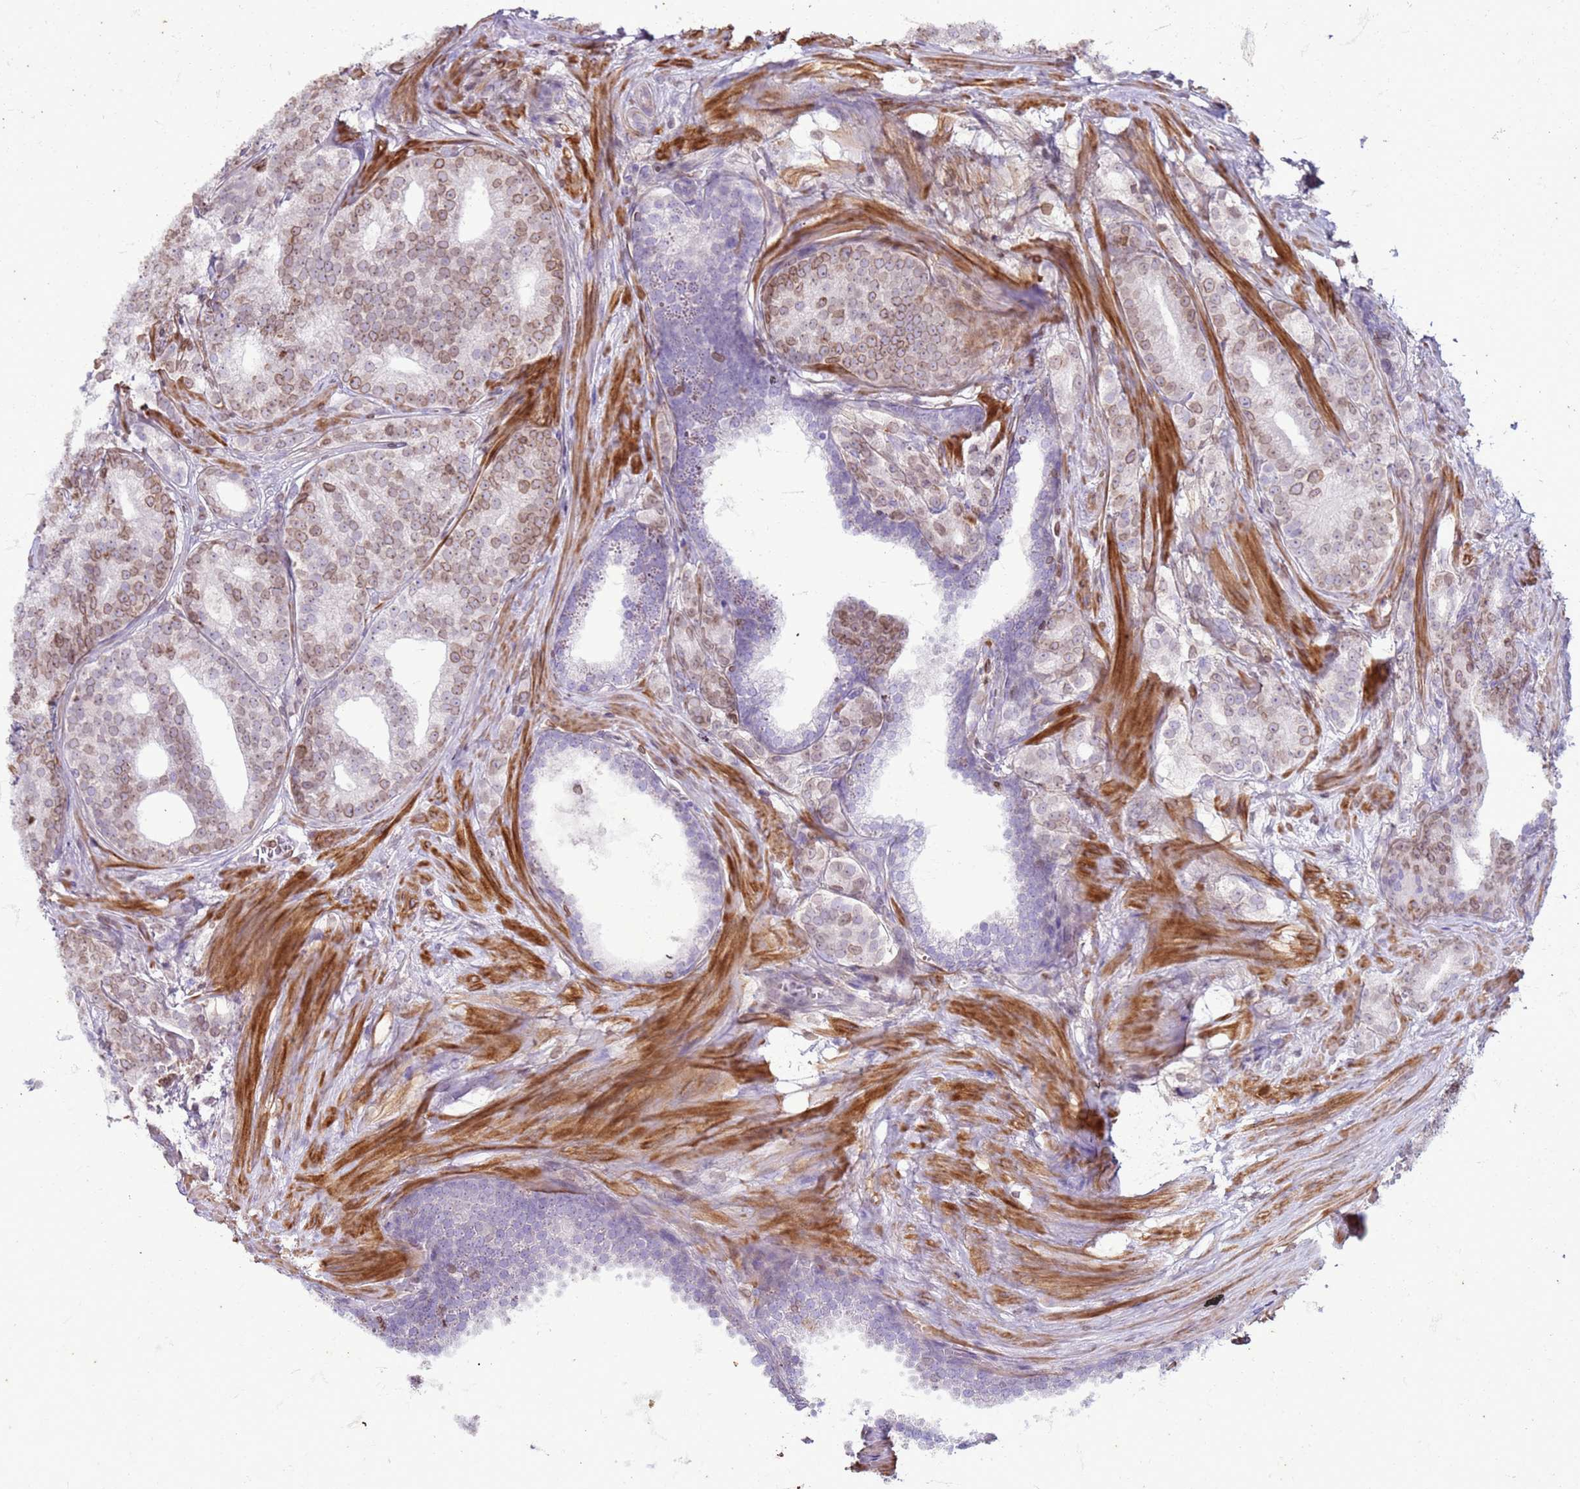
{"staining": {"intensity": "moderate", "quantity": "25%-75%", "location": "cytoplasmic/membranous,nuclear"}, "tissue": "prostate cancer", "cell_type": "Tumor cells", "image_type": "cancer", "snomed": [{"axis": "morphology", "description": "Adenocarcinoma, Low grade"}, {"axis": "topography", "description": "Prostate"}], "caption": "This photomicrograph demonstrates low-grade adenocarcinoma (prostate) stained with immunohistochemistry (IHC) to label a protein in brown. The cytoplasmic/membranous and nuclear of tumor cells show moderate positivity for the protein. Nuclei are counter-stained blue.", "gene": "METTL25B", "patient": {"sex": "male", "age": 71}}